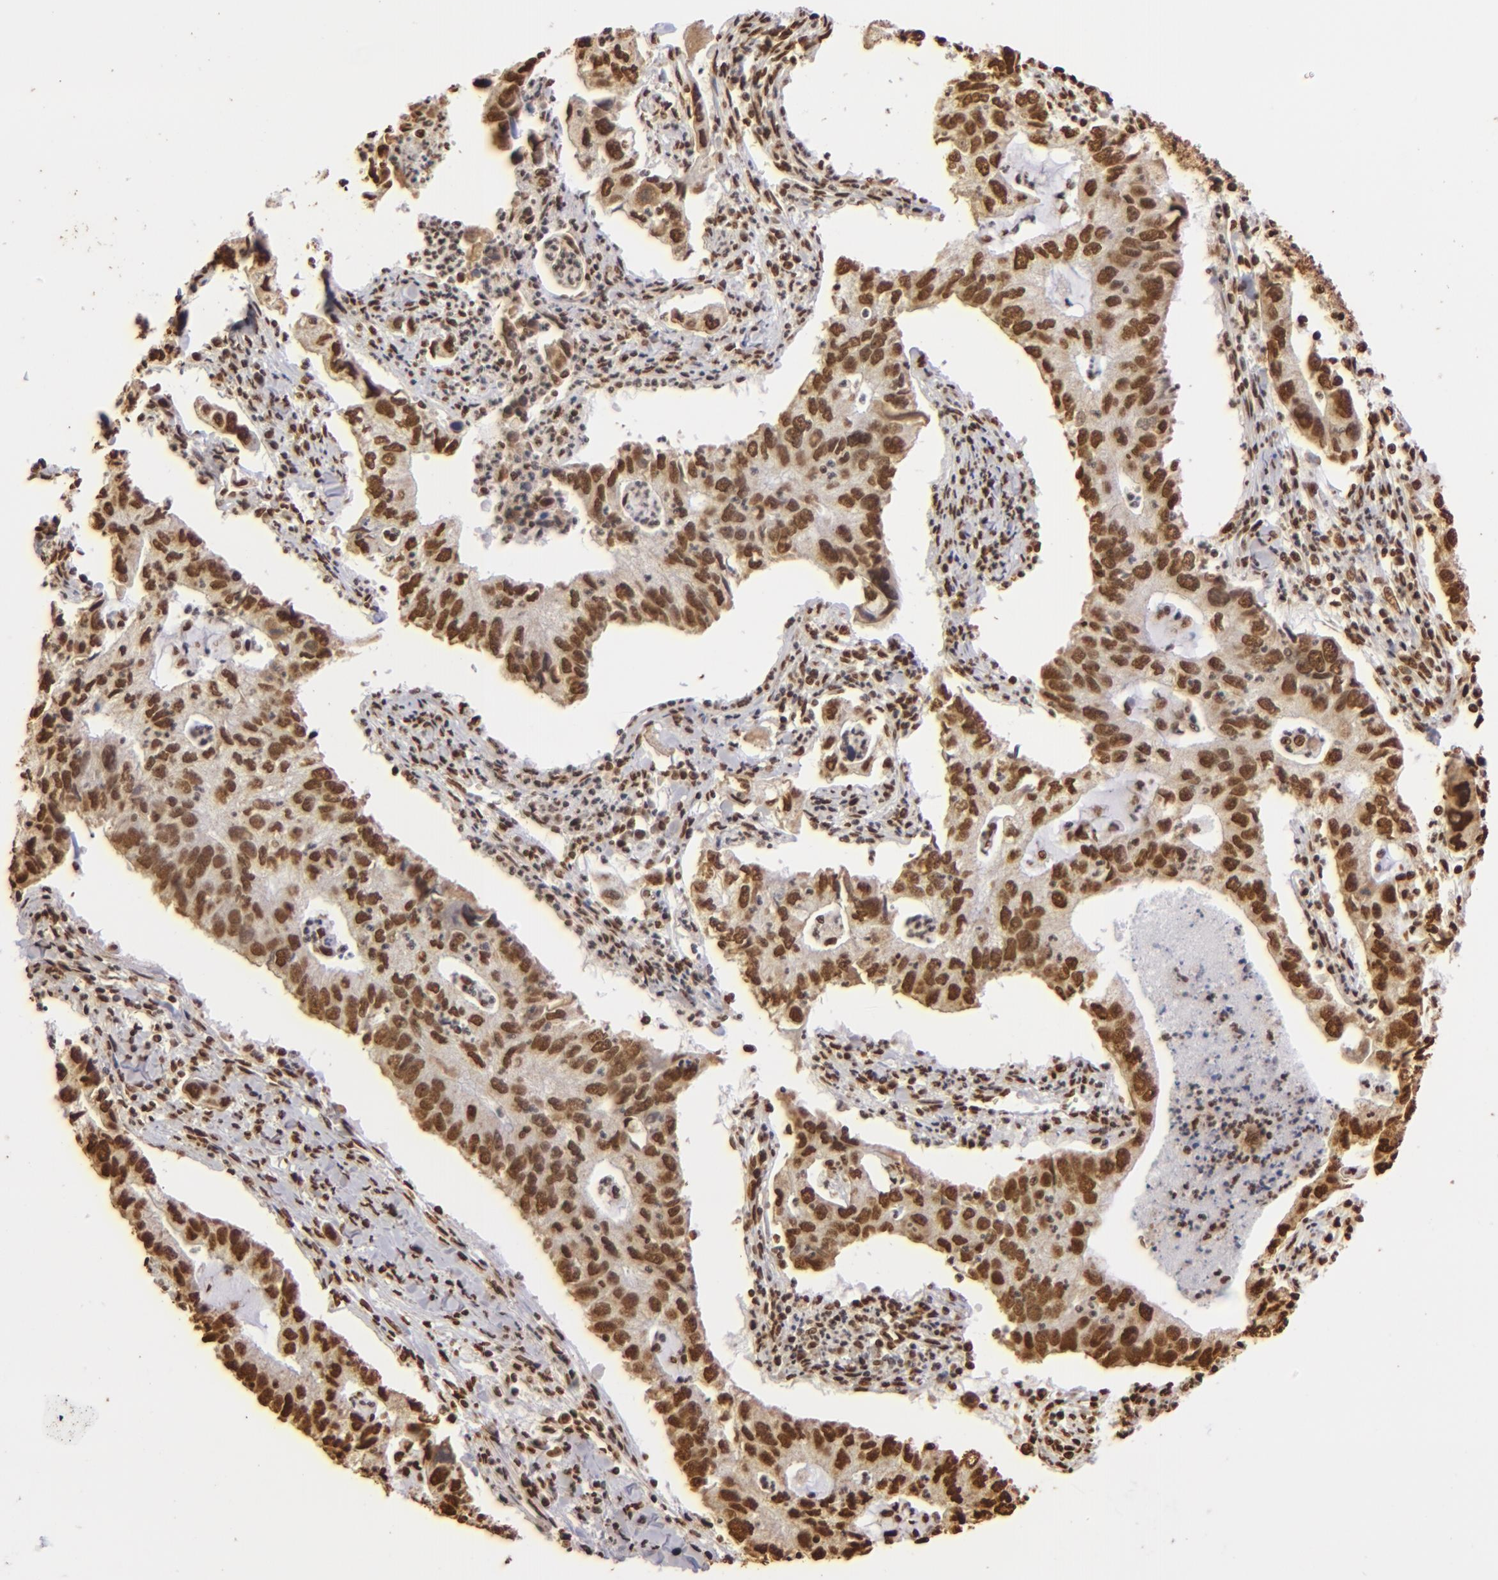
{"staining": {"intensity": "strong", "quantity": ">75%", "location": "nuclear"}, "tissue": "lung cancer", "cell_type": "Tumor cells", "image_type": "cancer", "snomed": [{"axis": "morphology", "description": "Adenocarcinoma, NOS"}, {"axis": "topography", "description": "Lung"}], "caption": "Tumor cells display strong nuclear positivity in approximately >75% of cells in lung cancer (adenocarcinoma).", "gene": "ILF3", "patient": {"sex": "male", "age": 48}}